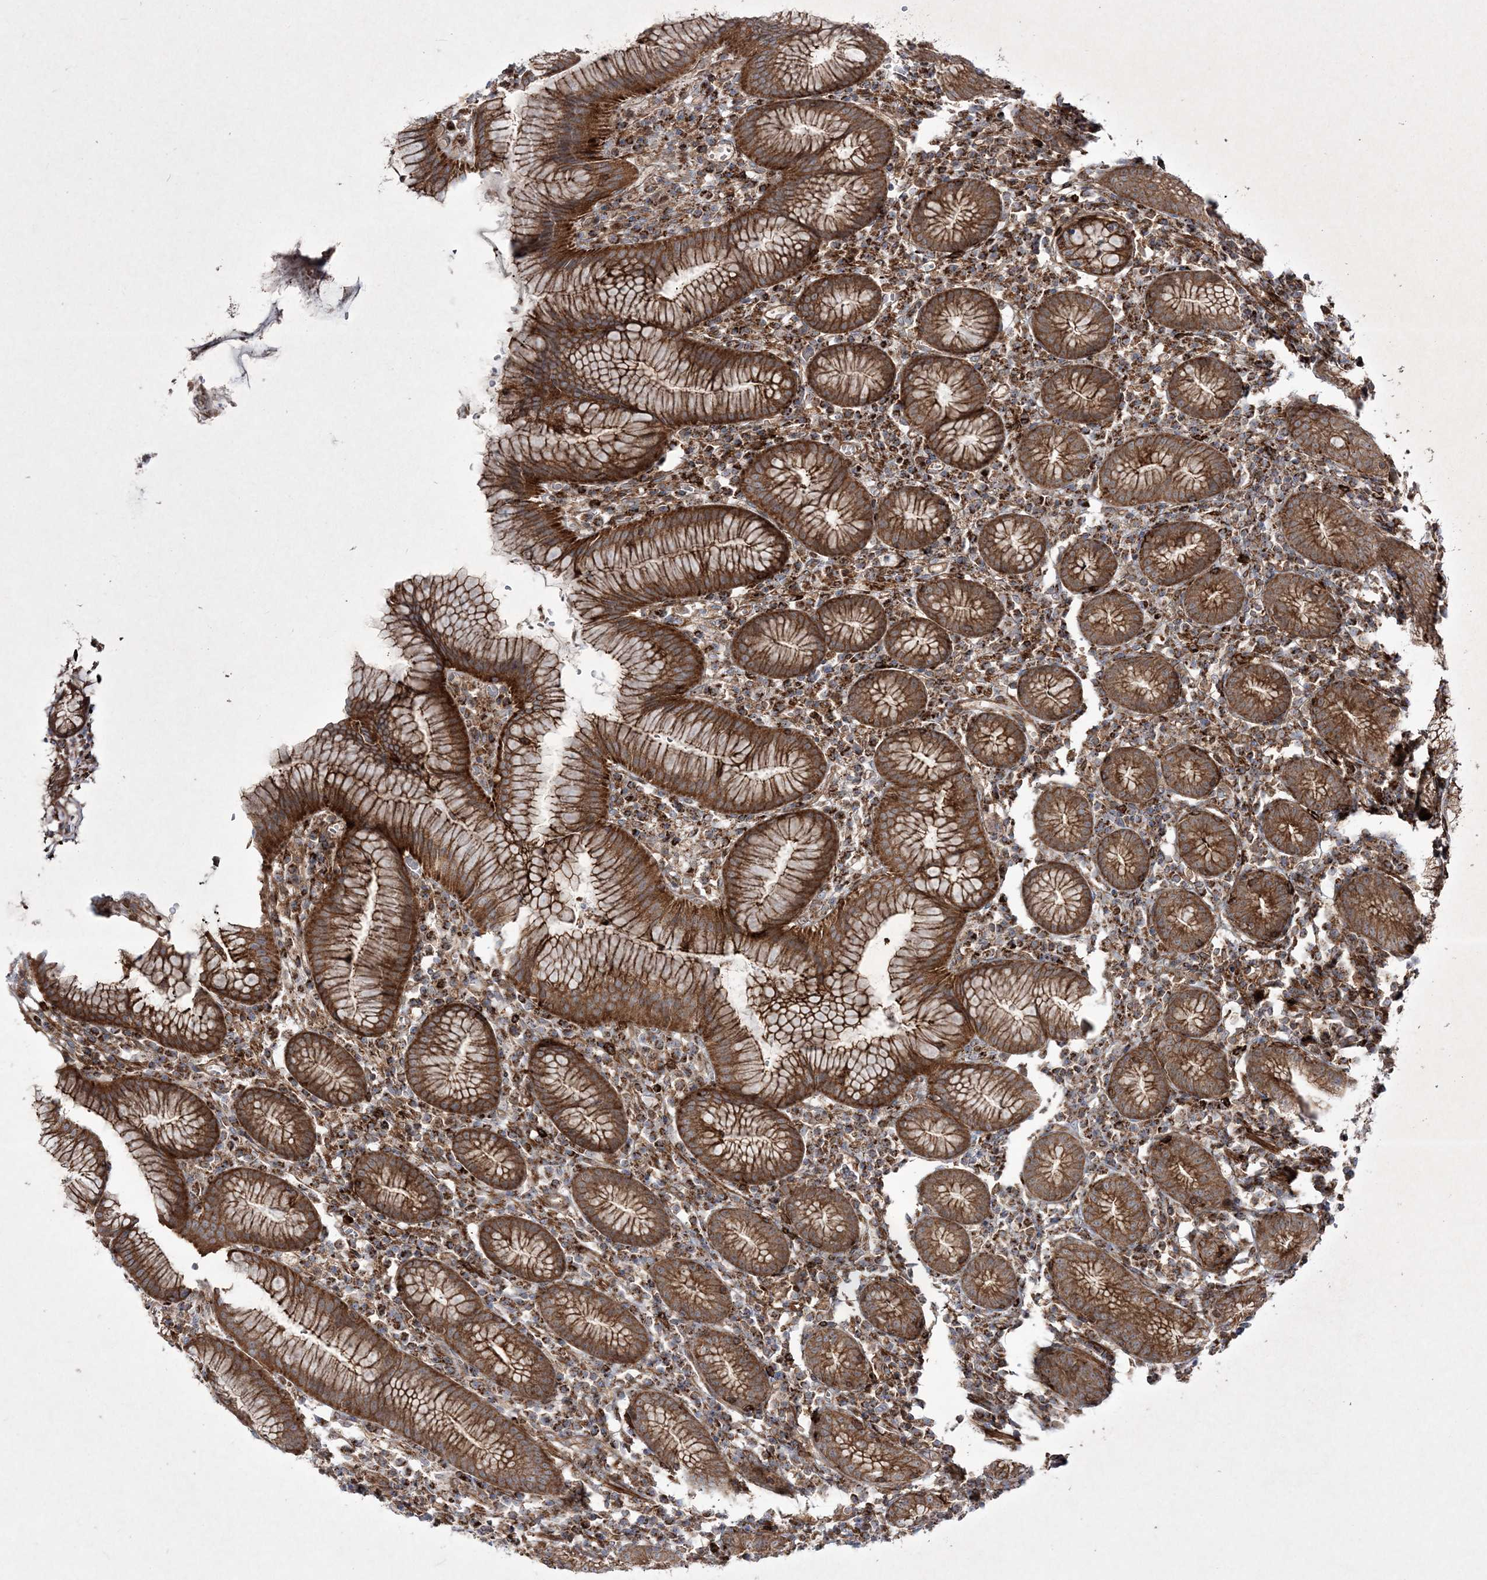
{"staining": {"intensity": "strong", "quantity": ">75%", "location": "cytoplasmic/membranous"}, "tissue": "stomach", "cell_type": "Glandular cells", "image_type": "normal", "snomed": [{"axis": "morphology", "description": "Normal tissue, NOS"}, {"axis": "topography", "description": "Stomach"}], "caption": "Protein expression analysis of normal stomach demonstrates strong cytoplasmic/membranous staining in about >75% of glandular cells.", "gene": "RICTOR", "patient": {"sex": "male", "age": 55}}